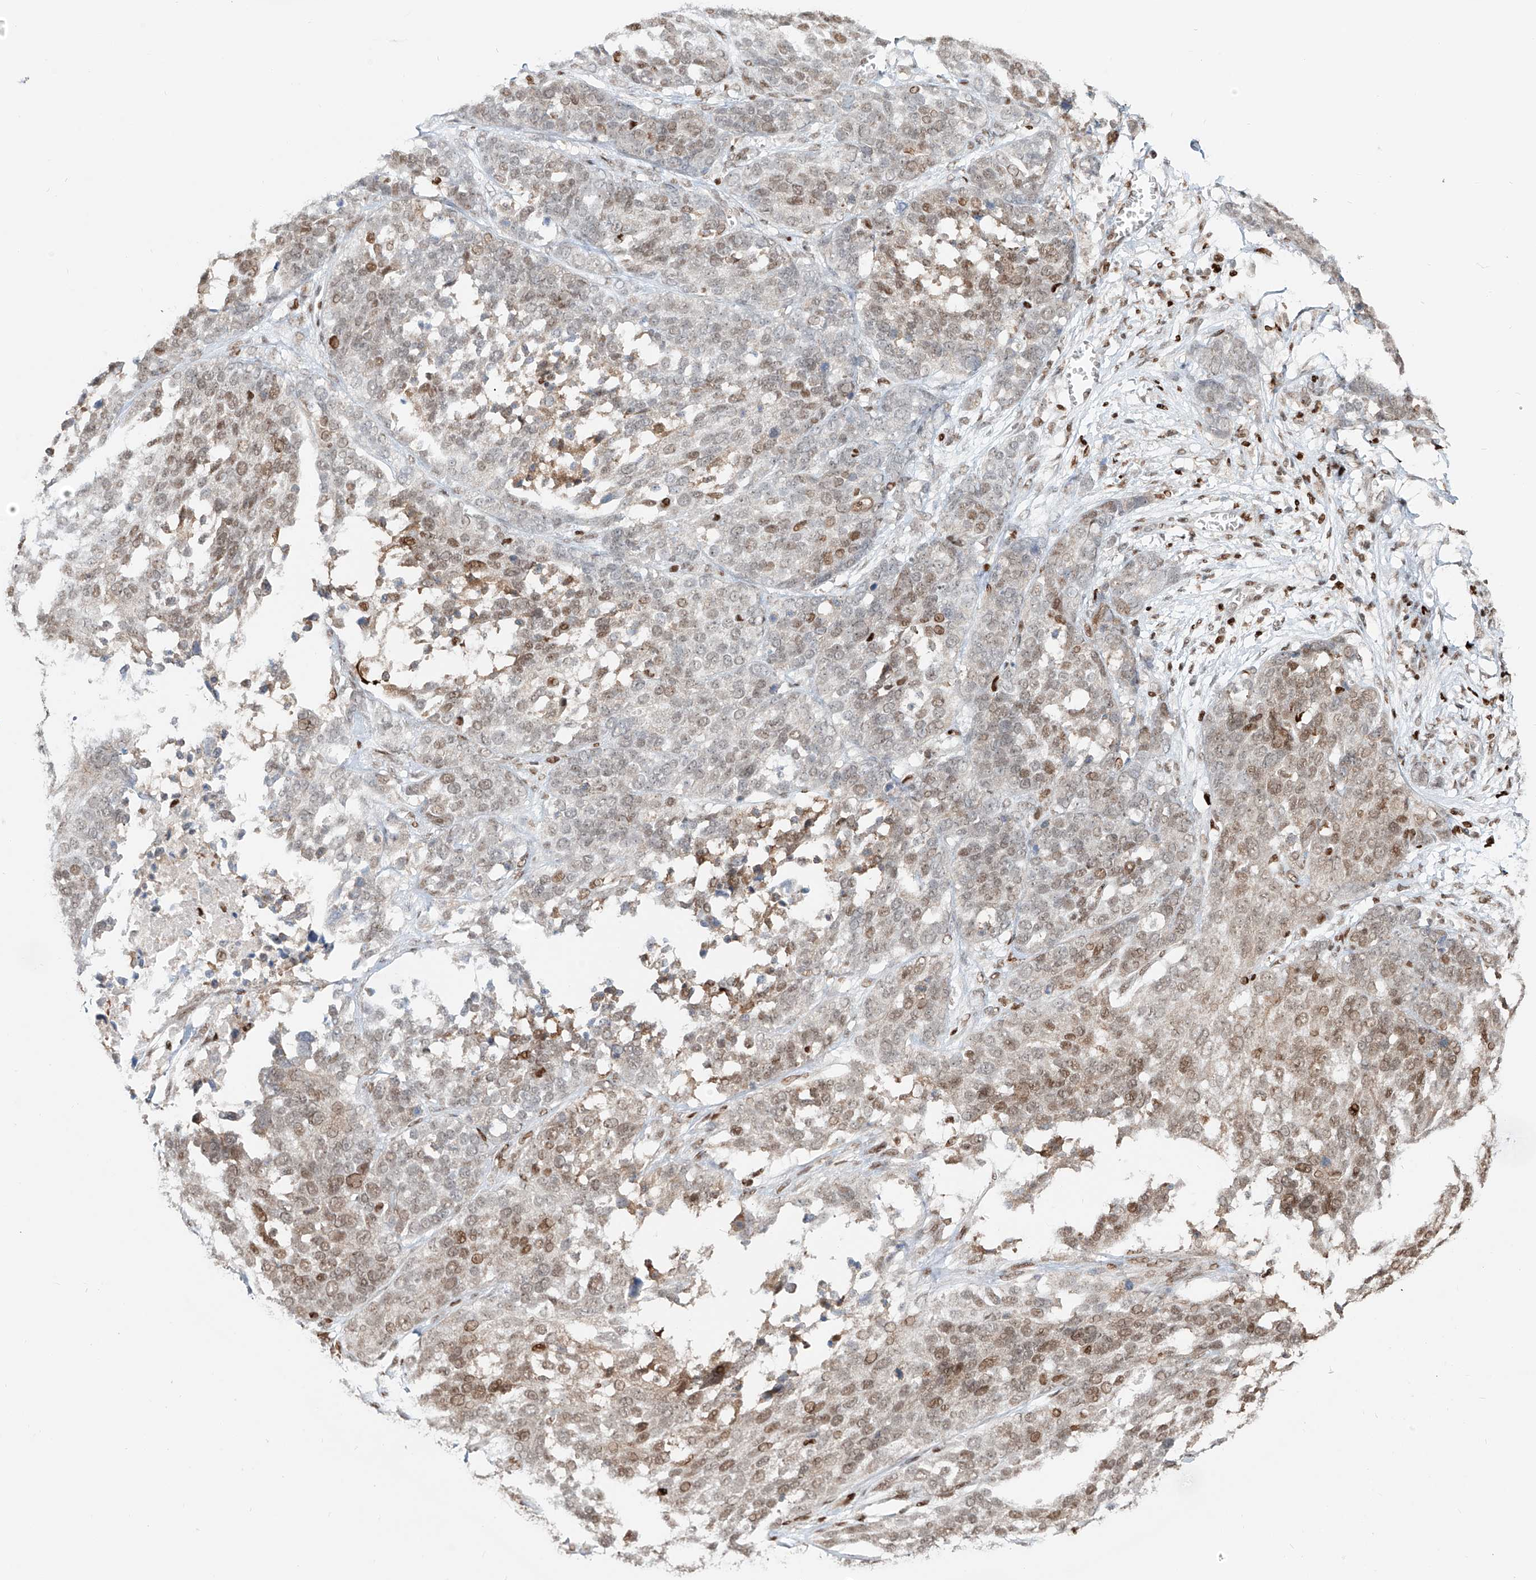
{"staining": {"intensity": "moderate", "quantity": "25%-75%", "location": "nuclear"}, "tissue": "ovarian cancer", "cell_type": "Tumor cells", "image_type": "cancer", "snomed": [{"axis": "morphology", "description": "Cystadenocarcinoma, serous, NOS"}, {"axis": "topography", "description": "Ovary"}], "caption": "There is medium levels of moderate nuclear staining in tumor cells of ovarian serous cystadenocarcinoma, as demonstrated by immunohistochemical staining (brown color).", "gene": "DZIP1L", "patient": {"sex": "female", "age": 44}}